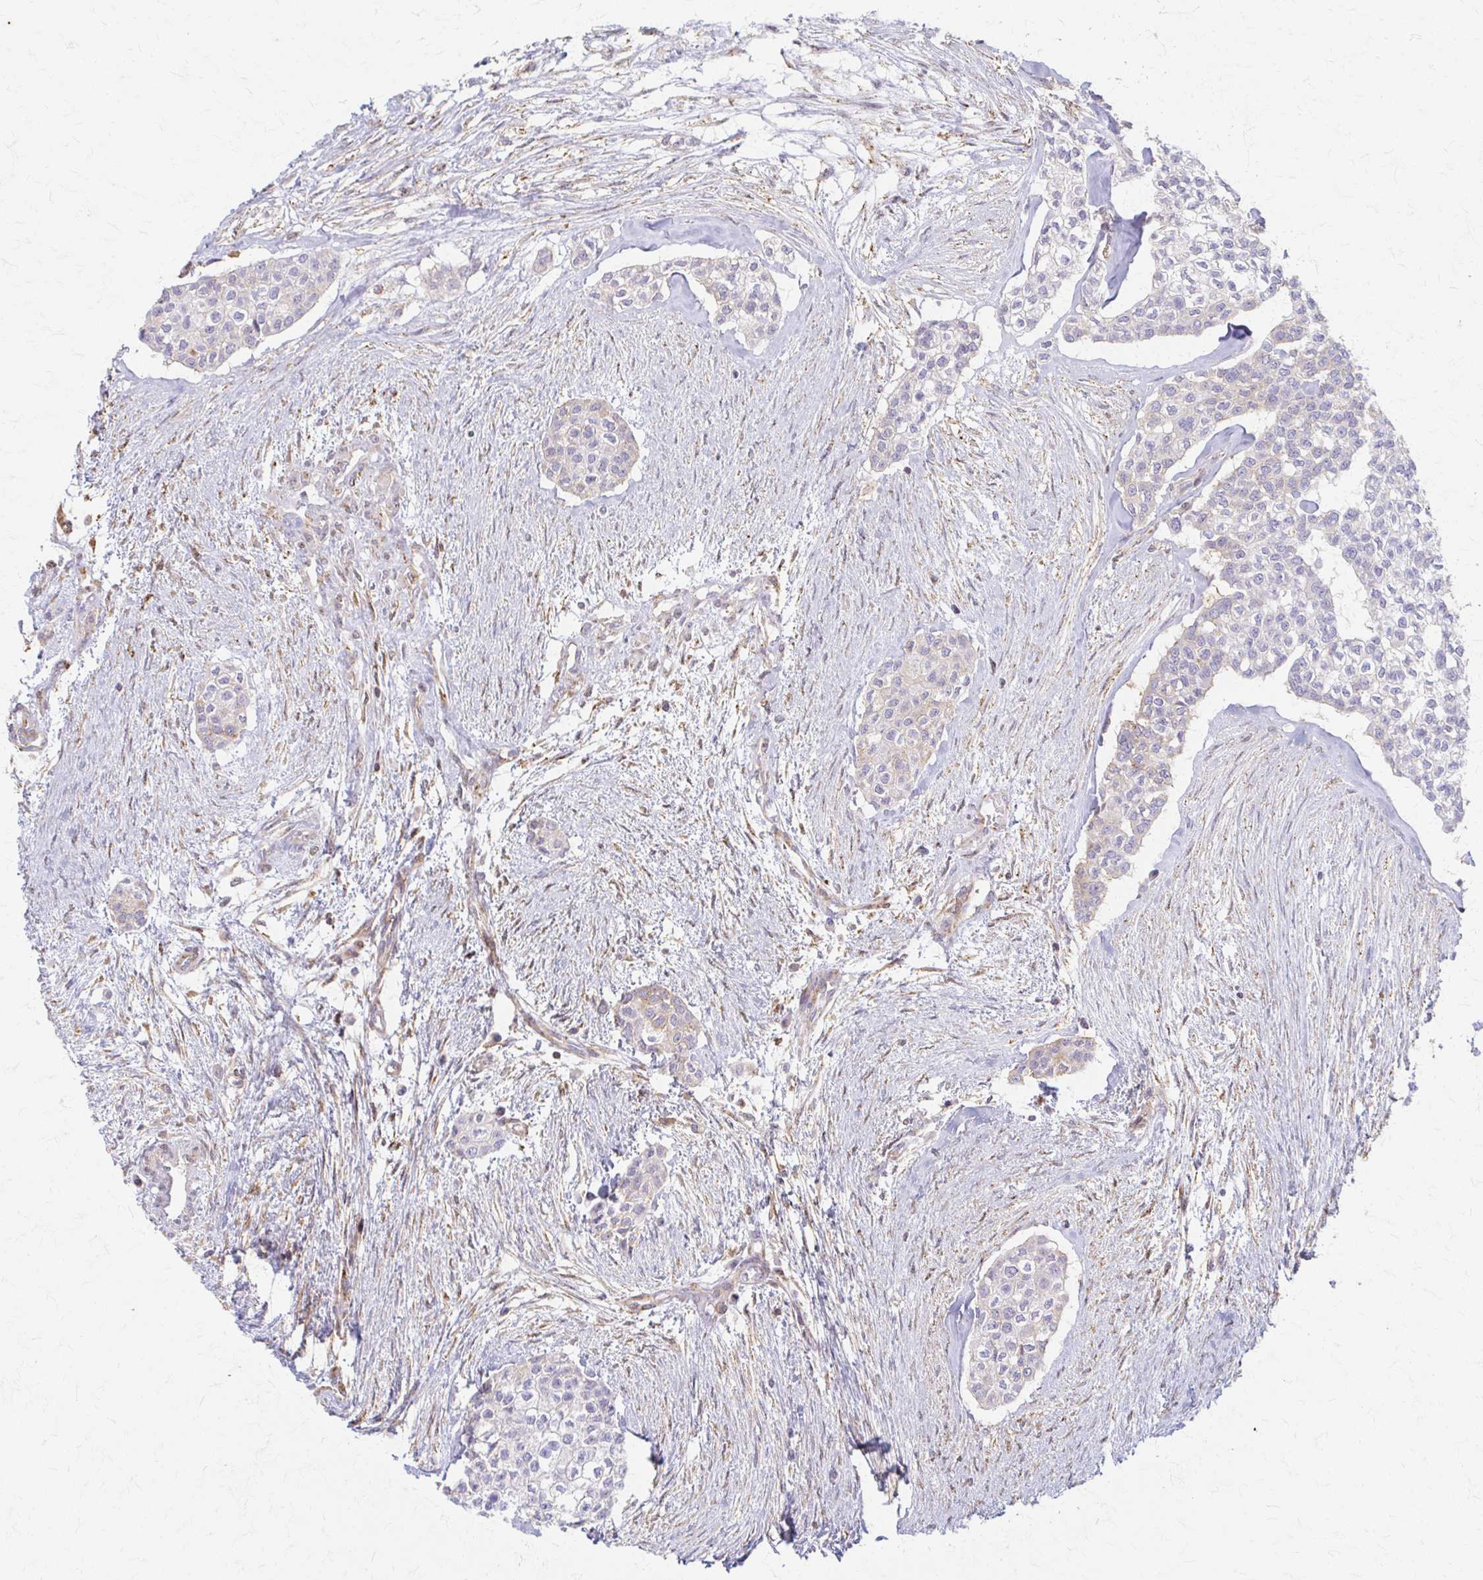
{"staining": {"intensity": "weak", "quantity": "<25%", "location": "cytoplasmic/membranous"}, "tissue": "head and neck cancer", "cell_type": "Tumor cells", "image_type": "cancer", "snomed": [{"axis": "morphology", "description": "Adenocarcinoma, NOS"}, {"axis": "topography", "description": "Head-Neck"}], "caption": "Tumor cells show no significant protein staining in head and neck adenocarcinoma.", "gene": "ARHGAP35", "patient": {"sex": "male", "age": 81}}